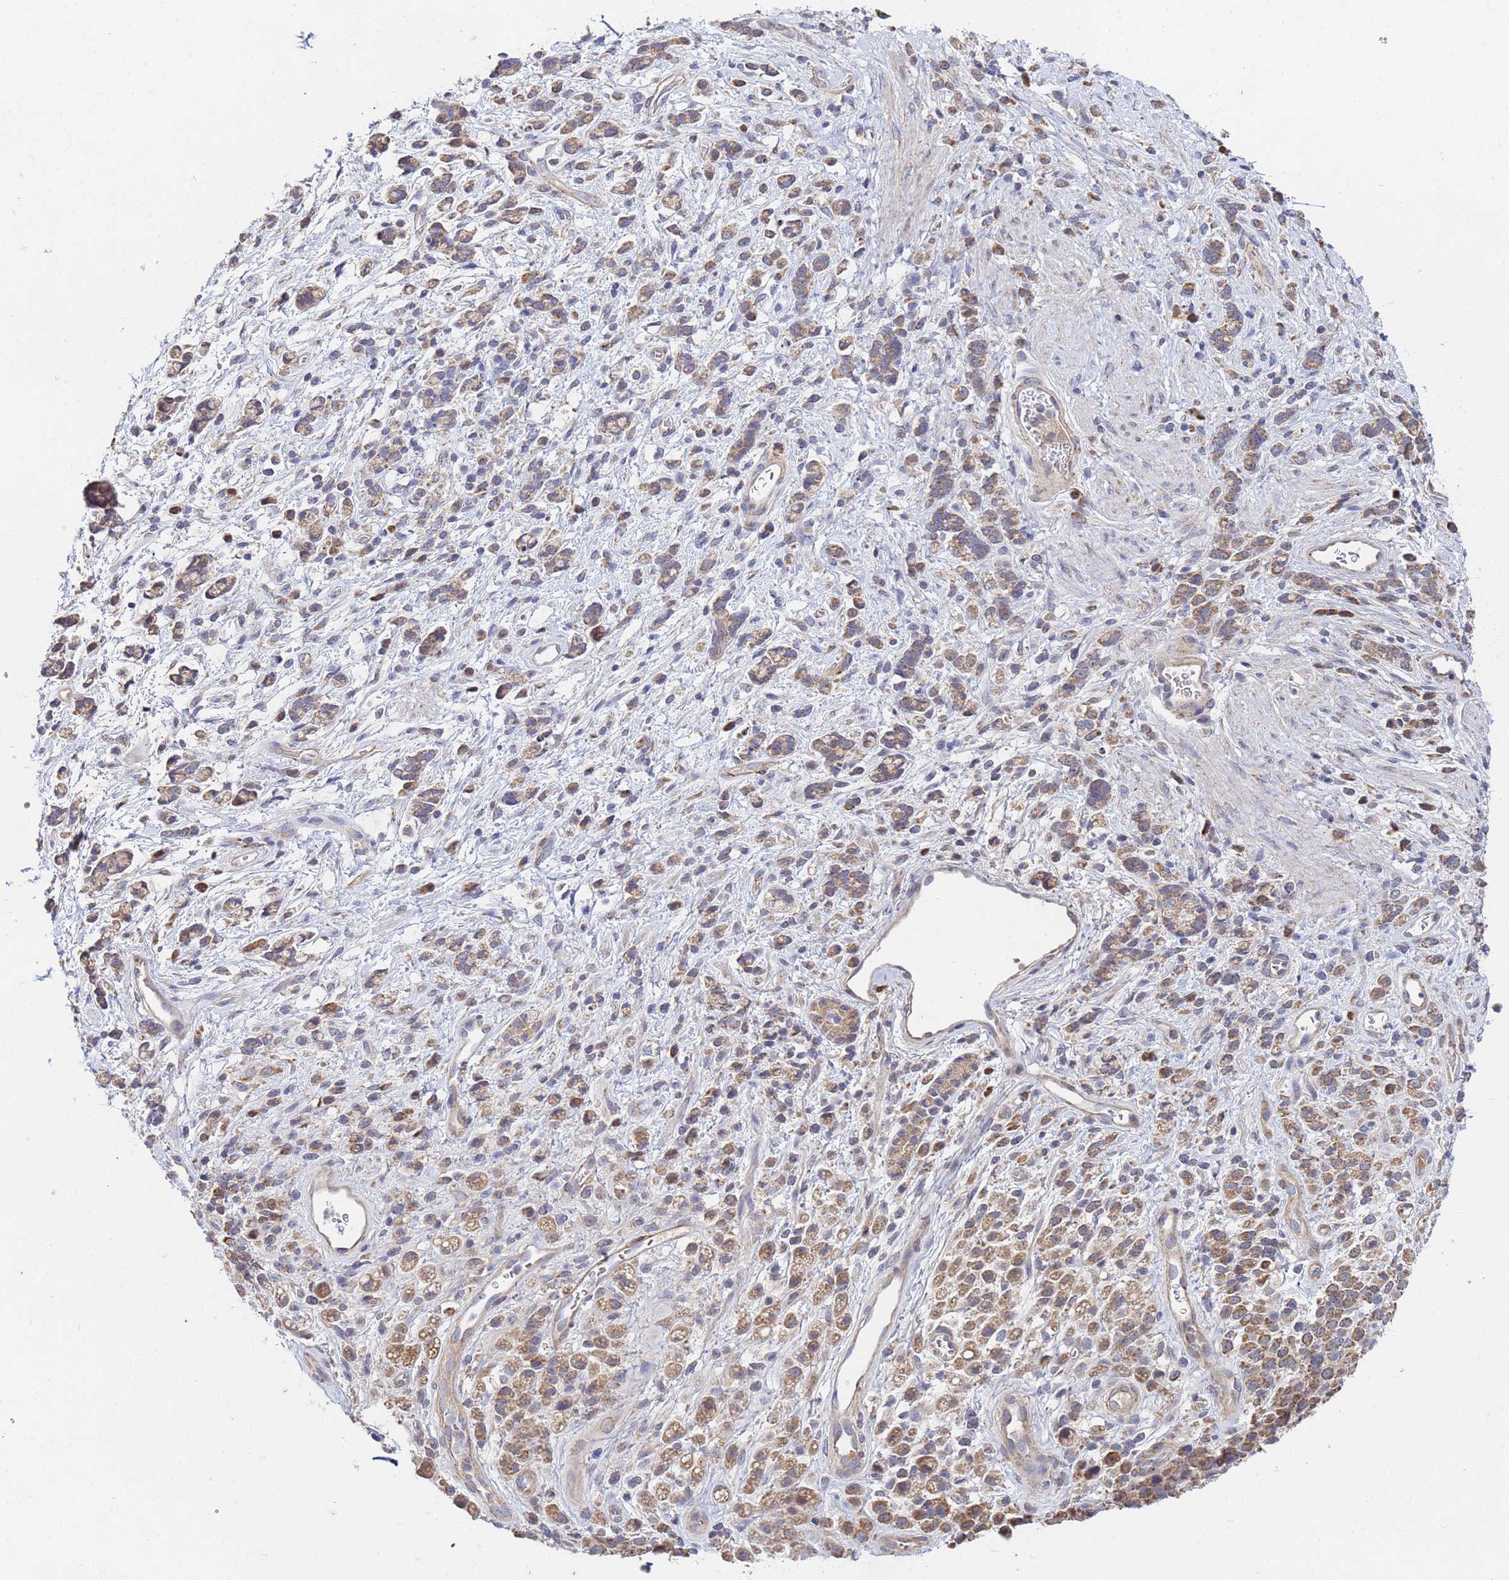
{"staining": {"intensity": "moderate", "quantity": "25%-75%", "location": "cytoplasmic/membranous"}, "tissue": "stomach cancer", "cell_type": "Tumor cells", "image_type": "cancer", "snomed": [{"axis": "morphology", "description": "Adenocarcinoma, NOS"}, {"axis": "topography", "description": "Stomach"}], "caption": "Stomach cancer stained with immunohistochemistry exhibits moderate cytoplasmic/membranous staining in about 25%-75% of tumor cells. (DAB = brown stain, brightfield microscopy at high magnification).", "gene": "C5orf34", "patient": {"sex": "female", "age": 60}}